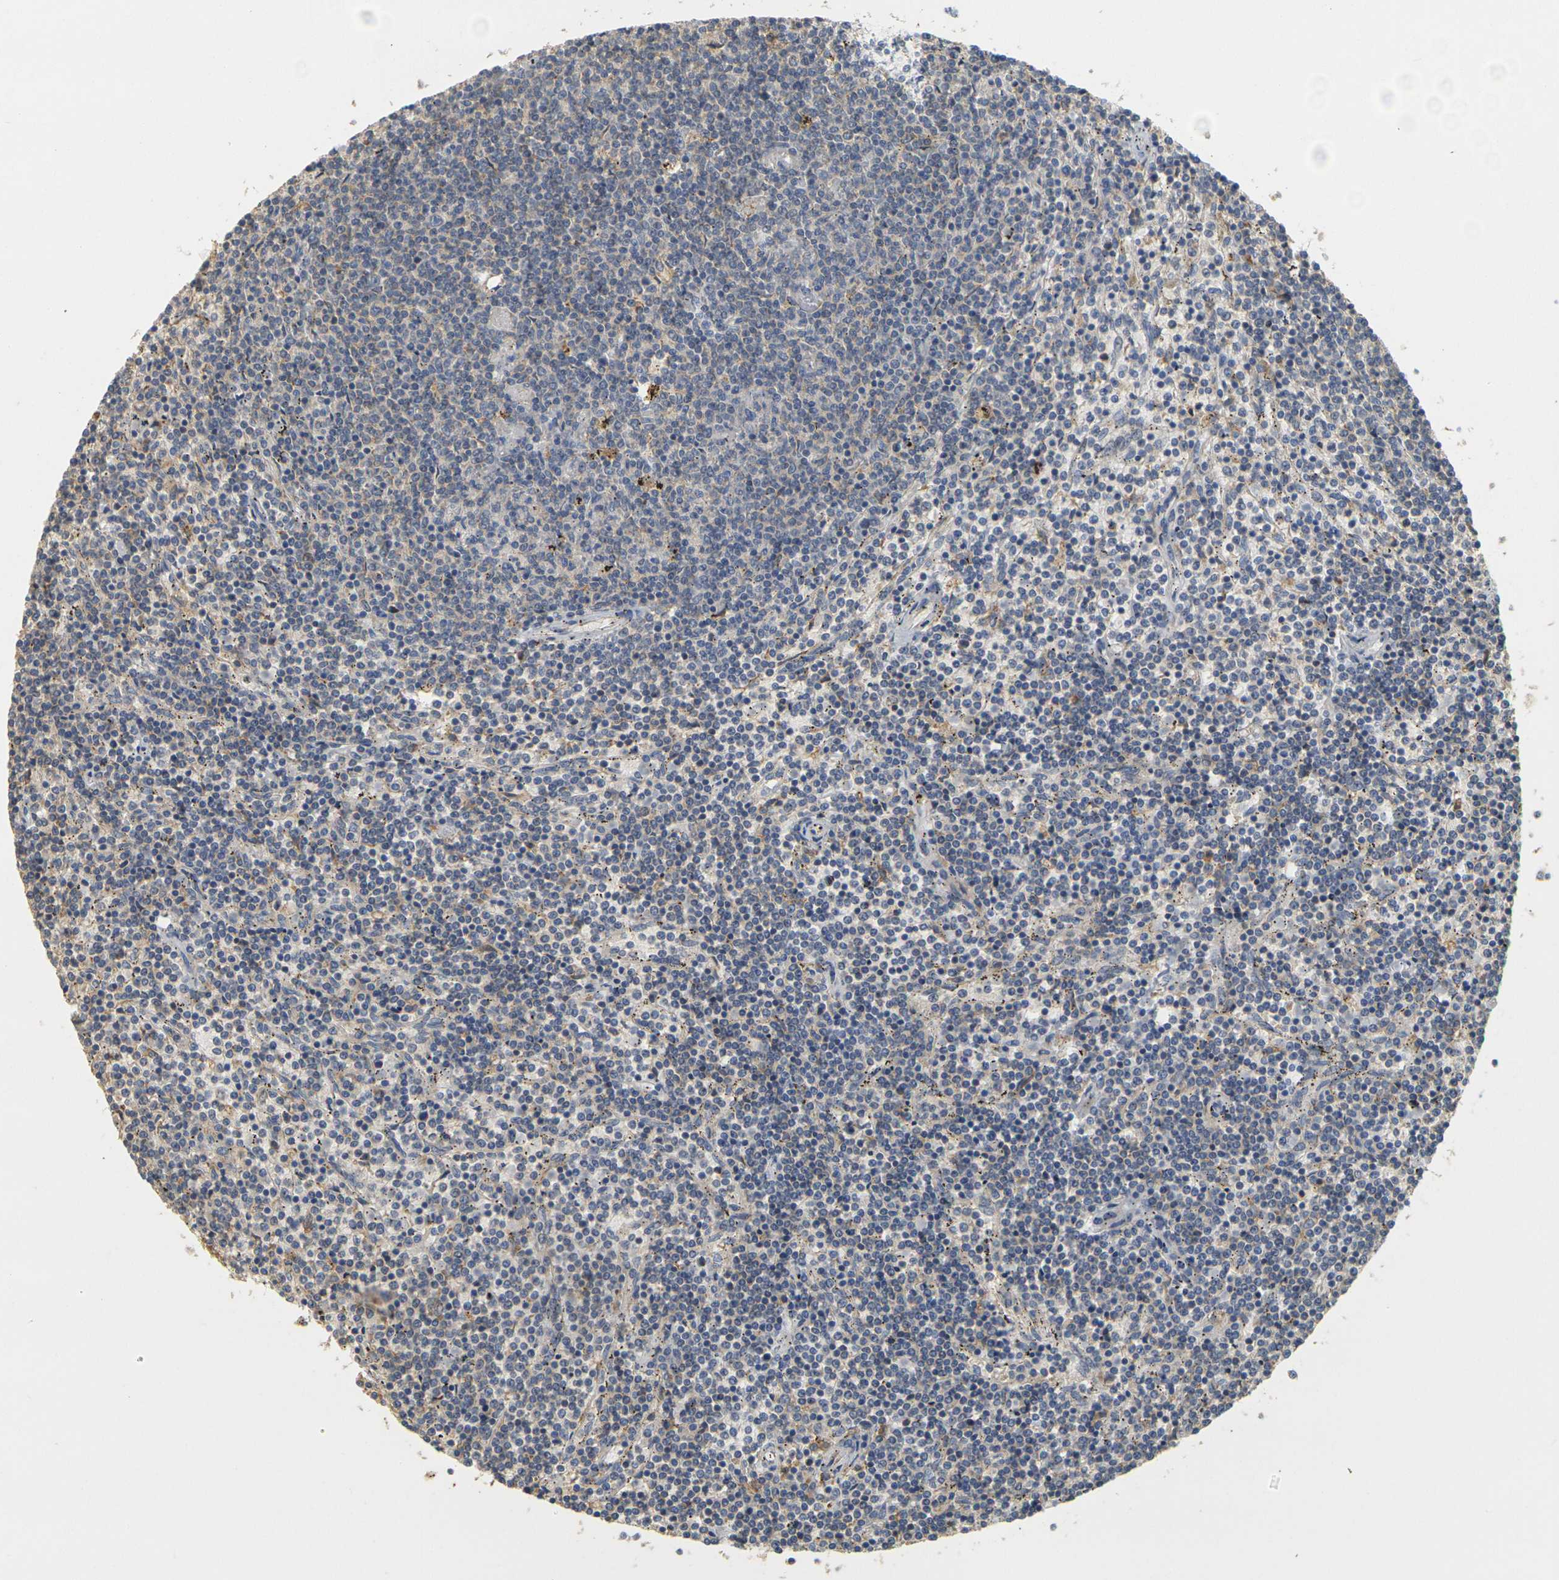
{"staining": {"intensity": "negative", "quantity": "none", "location": "none"}, "tissue": "lymphoma", "cell_type": "Tumor cells", "image_type": "cancer", "snomed": [{"axis": "morphology", "description": "Malignant lymphoma, non-Hodgkin's type, Low grade"}, {"axis": "topography", "description": "Spleen"}], "caption": "Tumor cells show no significant protein positivity in lymphoma.", "gene": "GDAP1", "patient": {"sex": "female", "age": 50}}